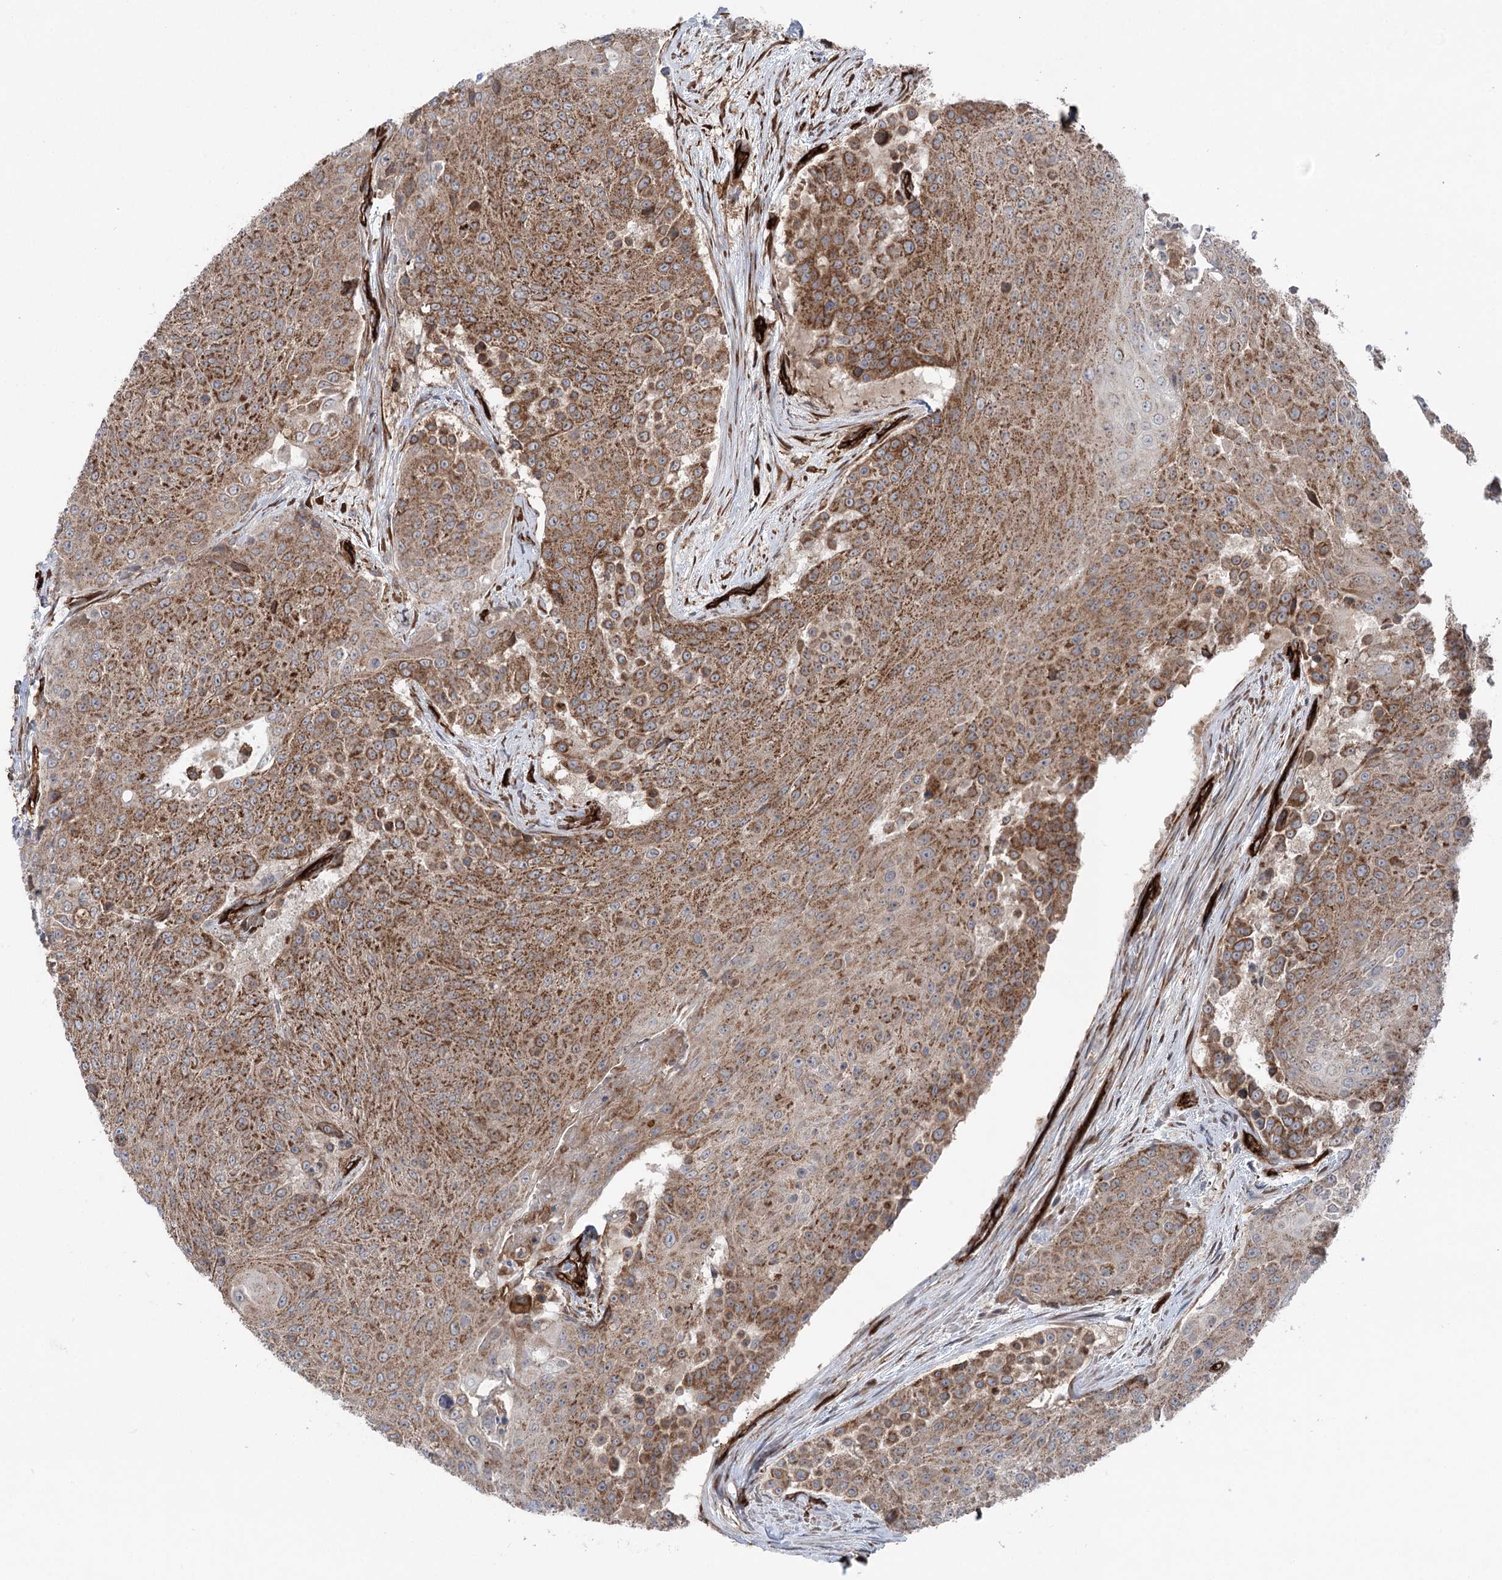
{"staining": {"intensity": "moderate", "quantity": ">75%", "location": "cytoplasmic/membranous"}, "tissue": "urothelial cancer", "cell_type": "Tumor cells", "image_type": "cancer", "snomed": [{"axis": "morphology", "description": "Urothelial carcinoma, High grade"}, {"axis": "topography", "description": "Urinary bladder"}], "caption": "A high-resolution photomicrograph shows immunohistochemistry (IHC) staining of urothelial cancer, which shows moderate cytoplasmic/membranous staining in approximately >75% of tumor cells.", "gene": "MTPAP", "patient": {"sex": "female", "age": 63}}